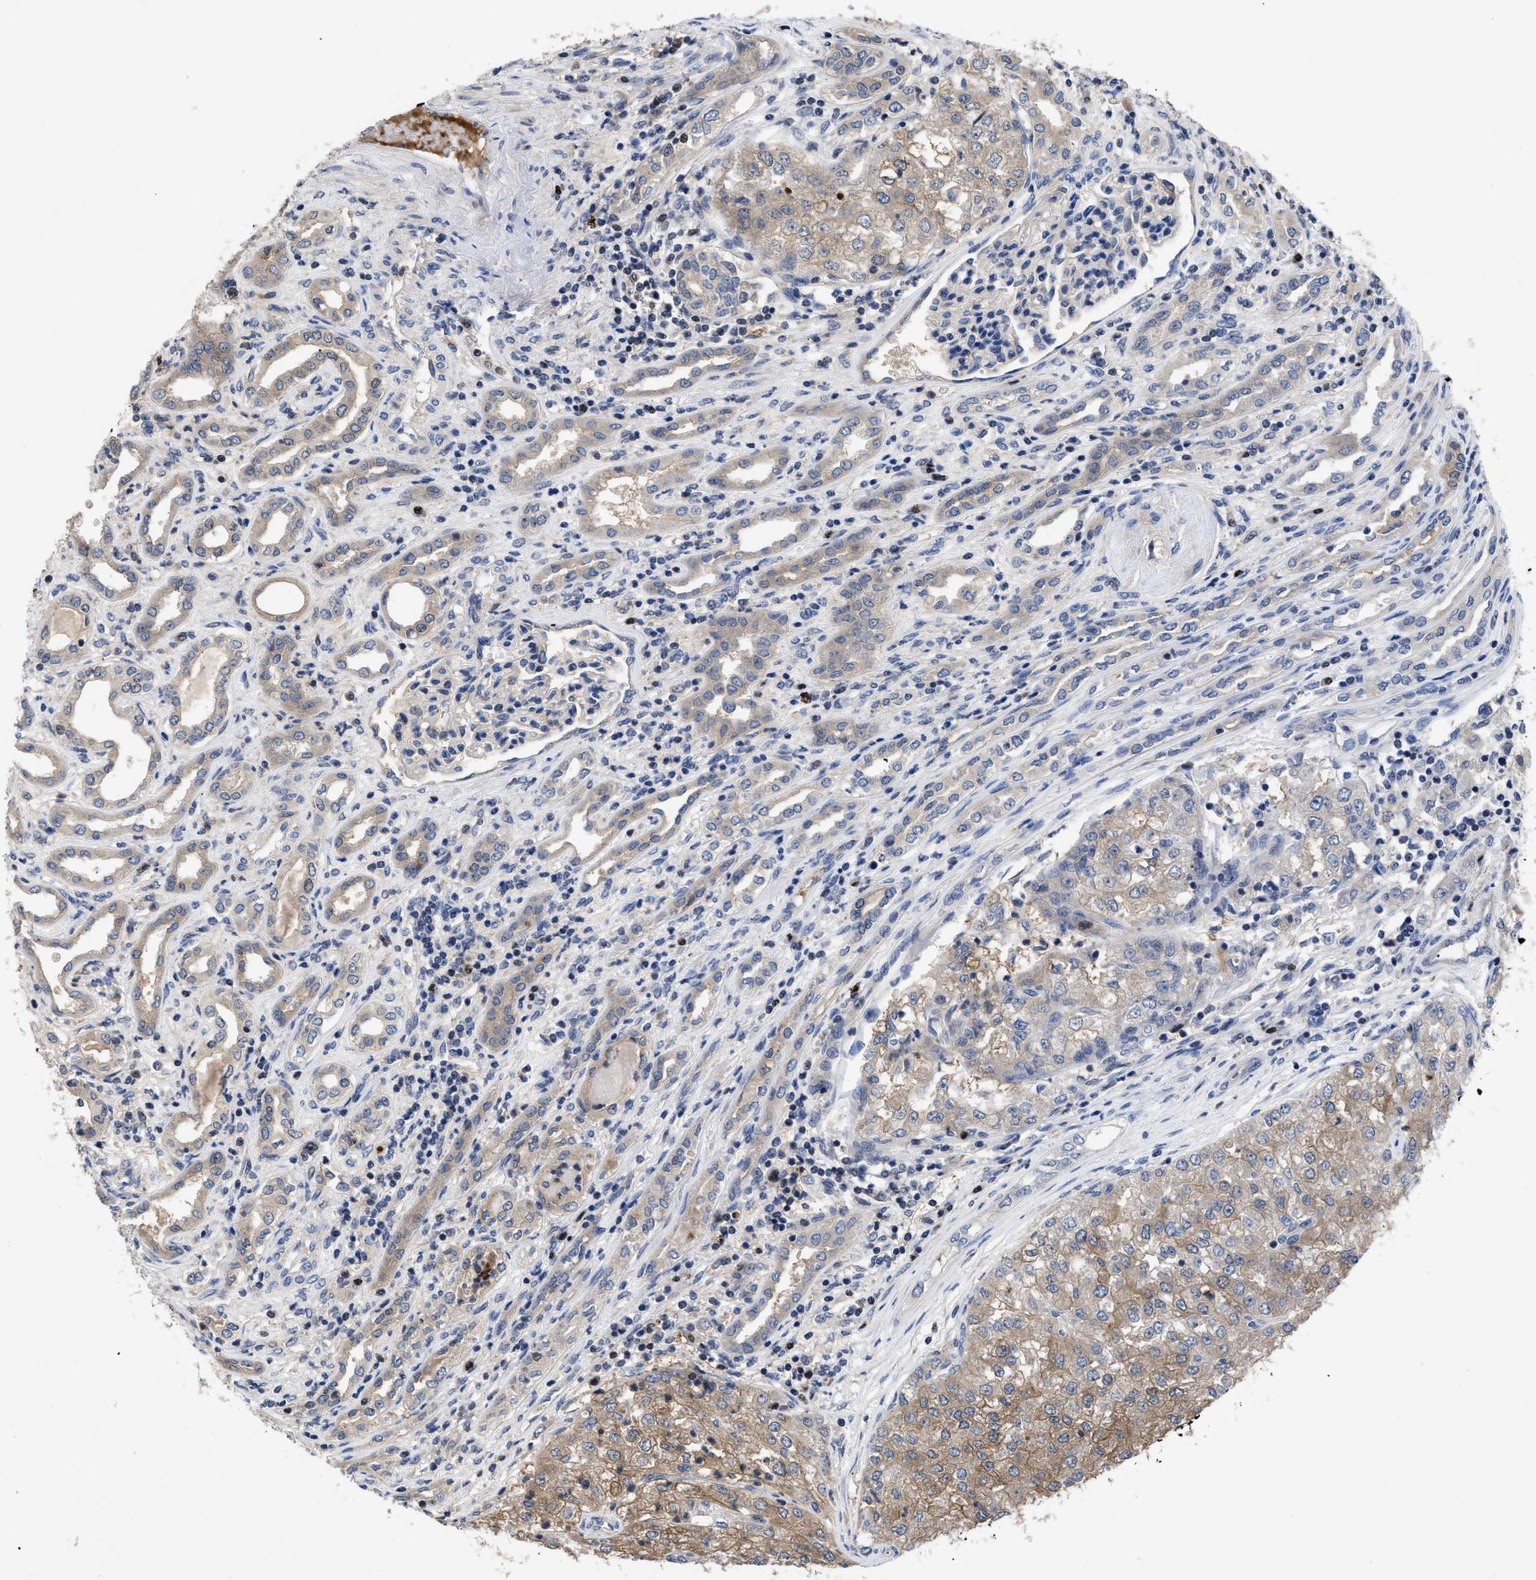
{"staining": {"intensity": "weak", "quantity": "25%-75%", "location": "cytoplasmic/membranous"}, "tissue": "renal cancer", "cell_type": "Tumor cells", "image_type": "cancer", "snomed": [{"axis": "morphology", "description": "Adenocarcinoma, NOS"}, {"axis": "topography", "description": "Kidney"}], "caption": "High-power microscopy captured an immunohistochemistry histopathology image of renal adenocarcinoma, revealing weak cytoplasmic/membranous expression in about 25%-75% of tumor cells.", "gene": "FAM200A", "patient": {"sex": "female", "age": 54}}